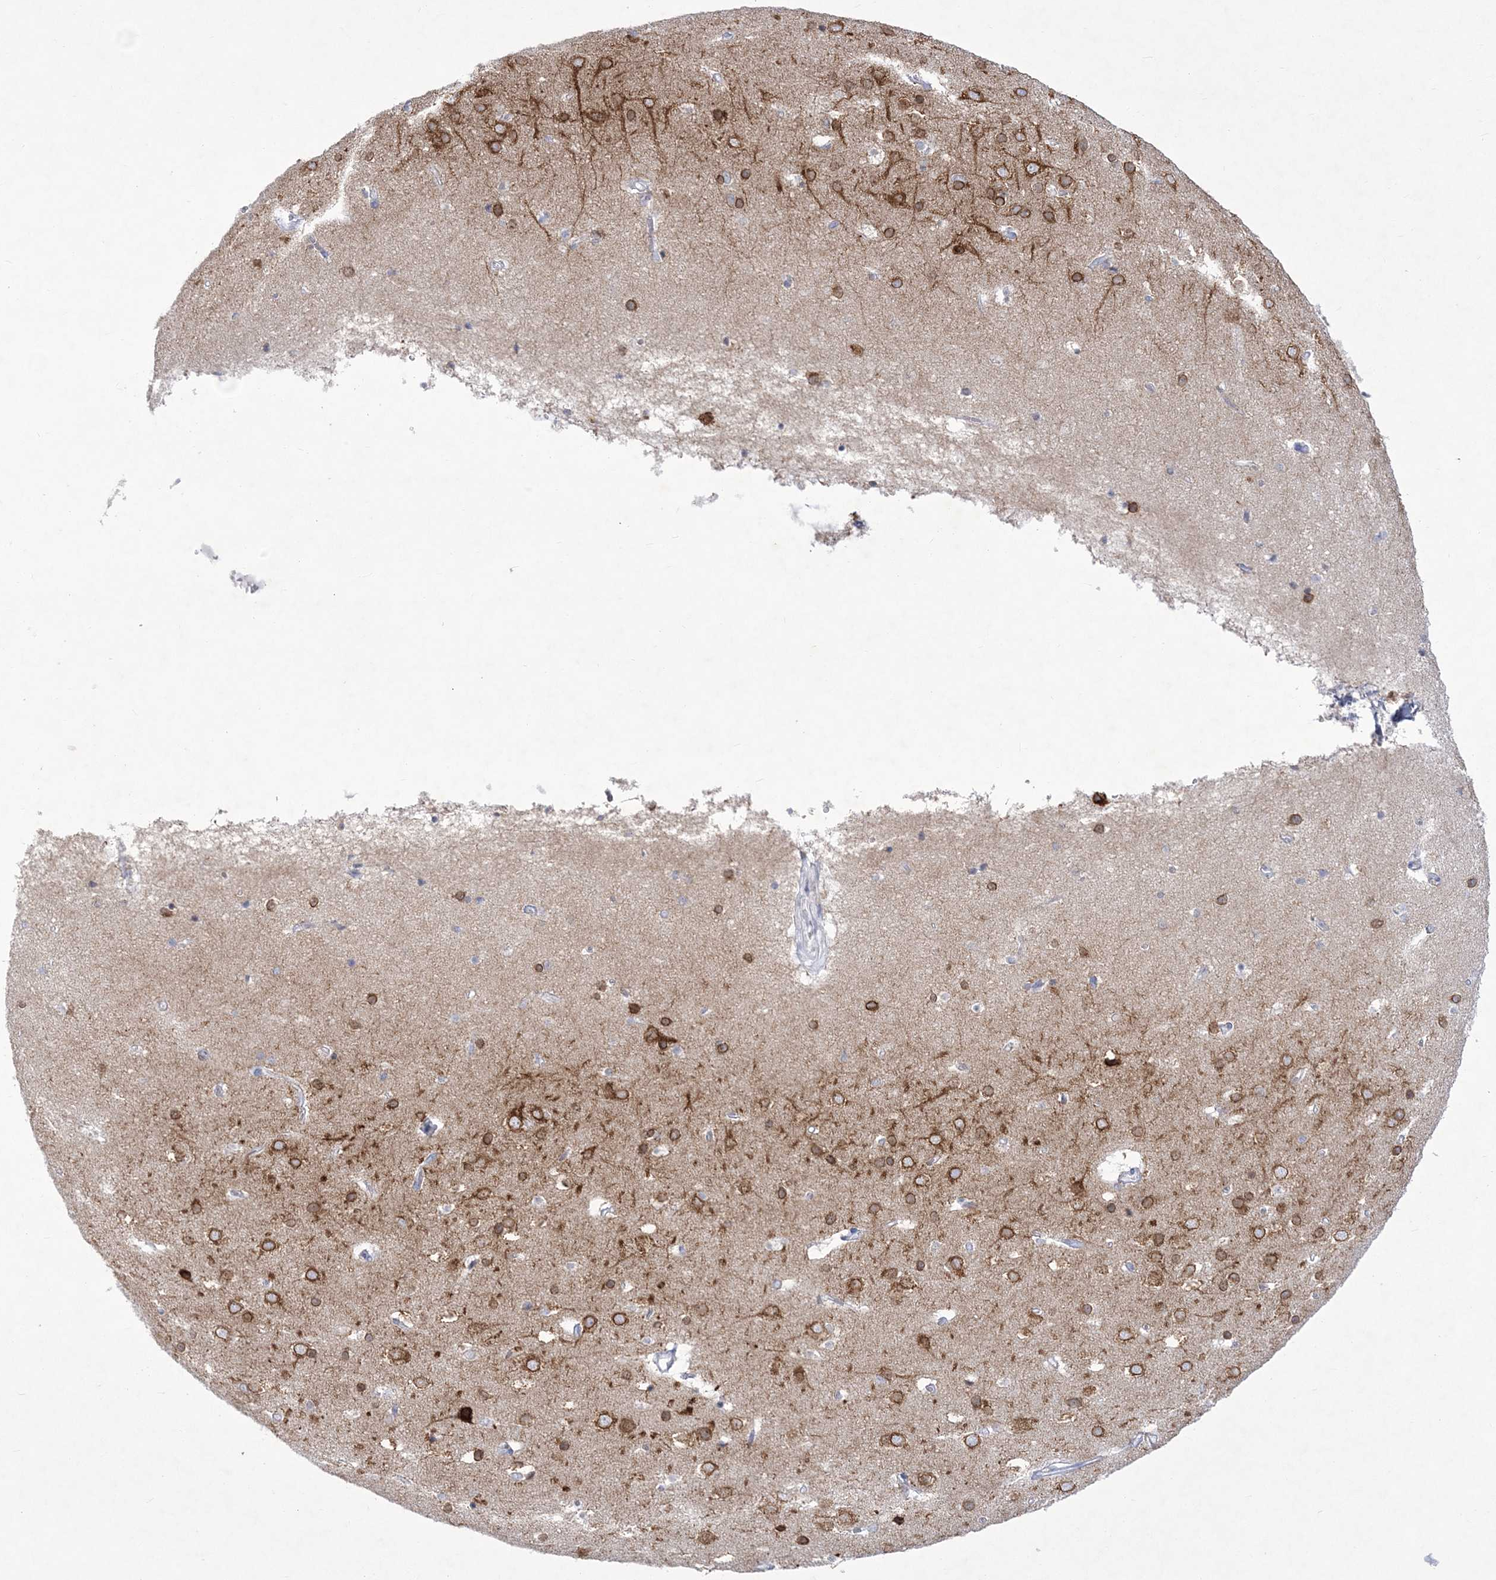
{"staining": {"intensity": "negative", "quantity": "none", "location": "none"}, "tissue": "cerebral cortex", "cell_type": "Endothelial cells", "image_type": "normal", "snomed": [{"axis": "morphology", "description": "Normal tissue, NOS"}, {"axis": "topography", "description": "Cerebral cortex"}], "caption": "High magnification brightfield microscopy of benign cerebral cortex stained with DAB (3,3'-diaminobenzidine) (brown) and counterstained with hematoxylin (blue): endothelial cells show no significant expression. Nuclei are stained in blue.", "gene": "WDR27", "patient": {"sex": "male", "age": 54}}